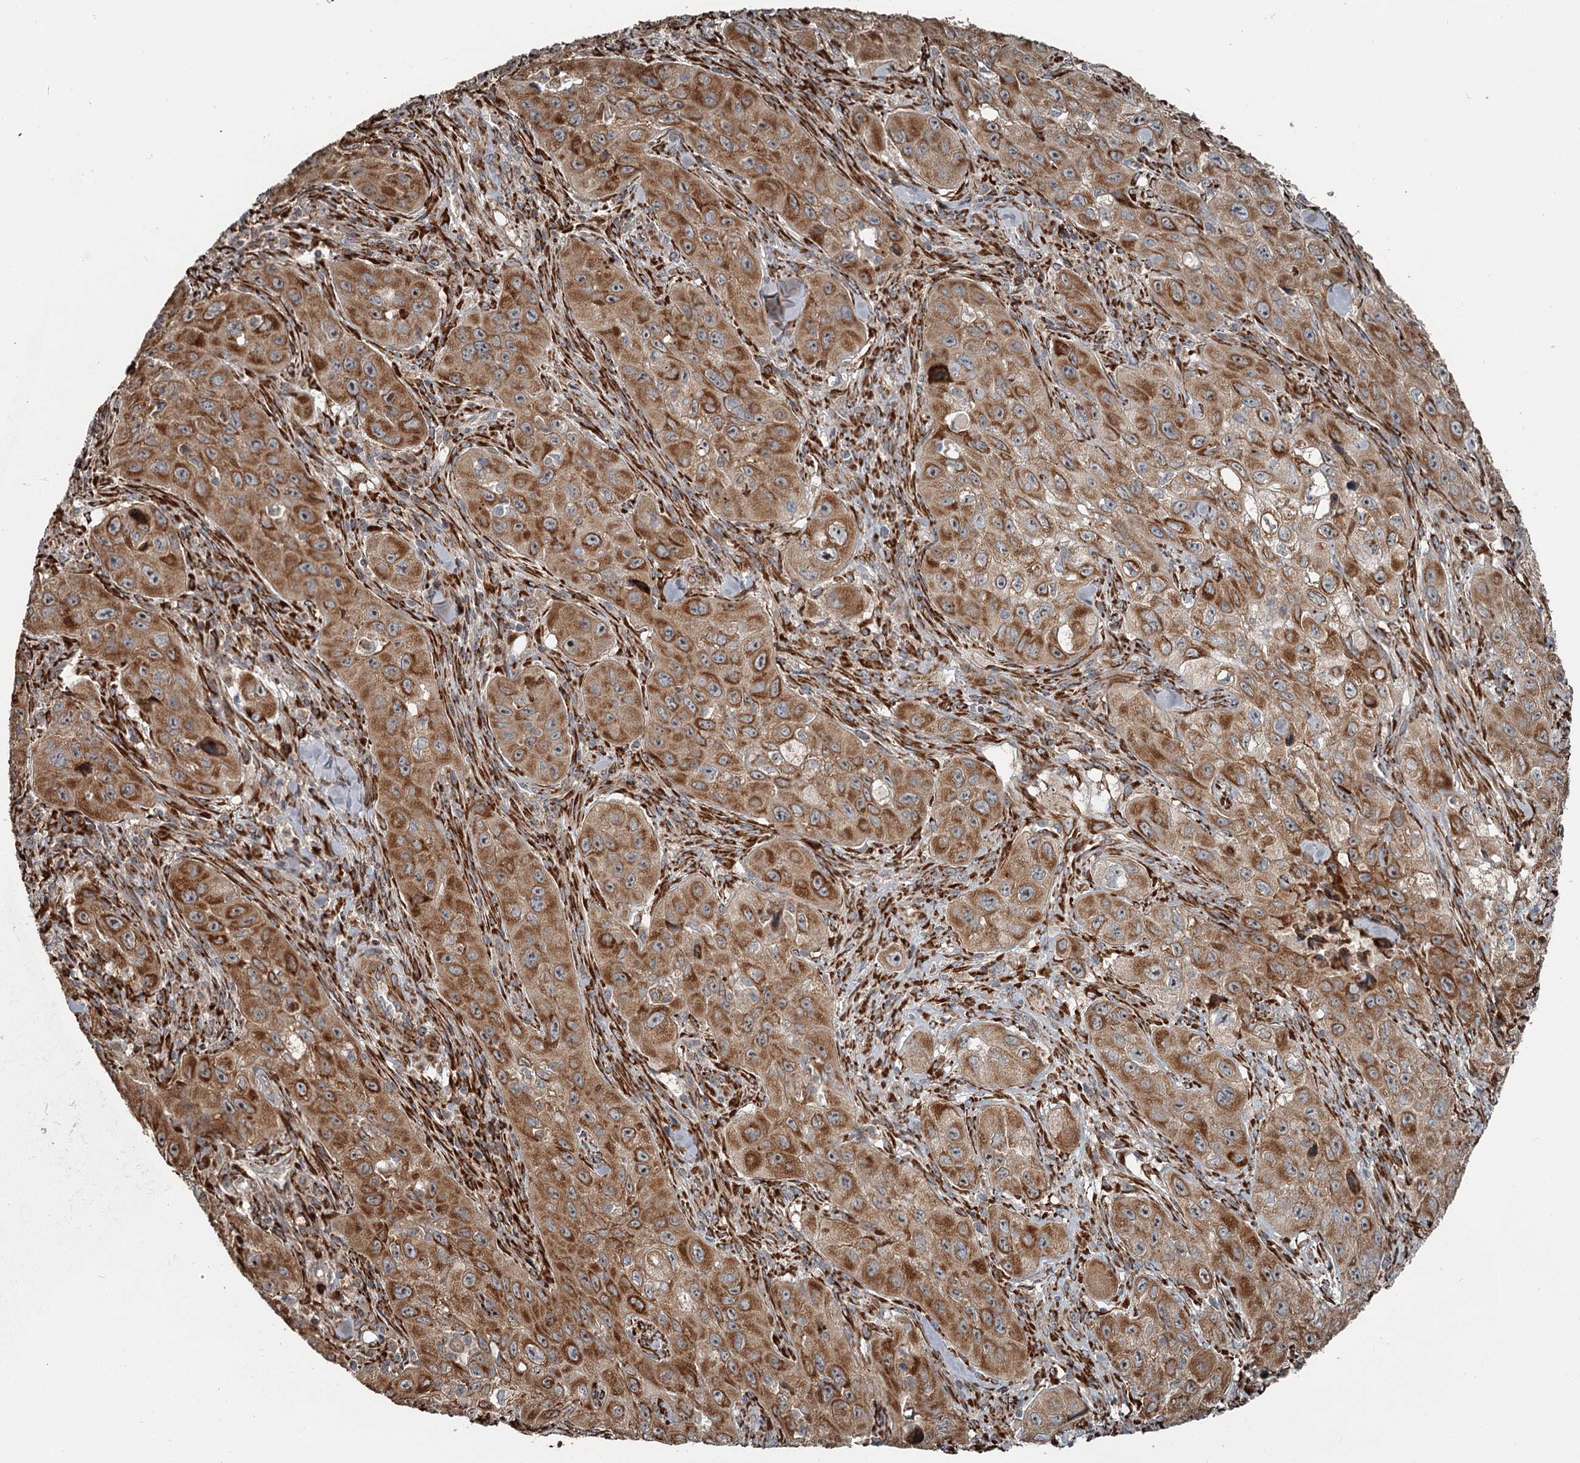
{"staining": {"intensity": "moderate", "quantity": ">75%", "location": "cytoplasmic/membranous"}, "tissue": "skin cancer", "cell_type": "Tumor cells", "image_type": "cancer", "snomed": [{"axis": "morphology", "description": "Squamous cell carcinoma, NOS"}, {"axis": "topography", "description": "Skin"}, {"axis": "topography", "description": "Subcutis"}], "caption": "Protein staining shows moderate cytoplasmic/membranous staining in about >75% of tumor cells in squamous cell carcinoma (skin).", "gene": "RASSF8", "patient": {"sex": "male", "age": 73}}